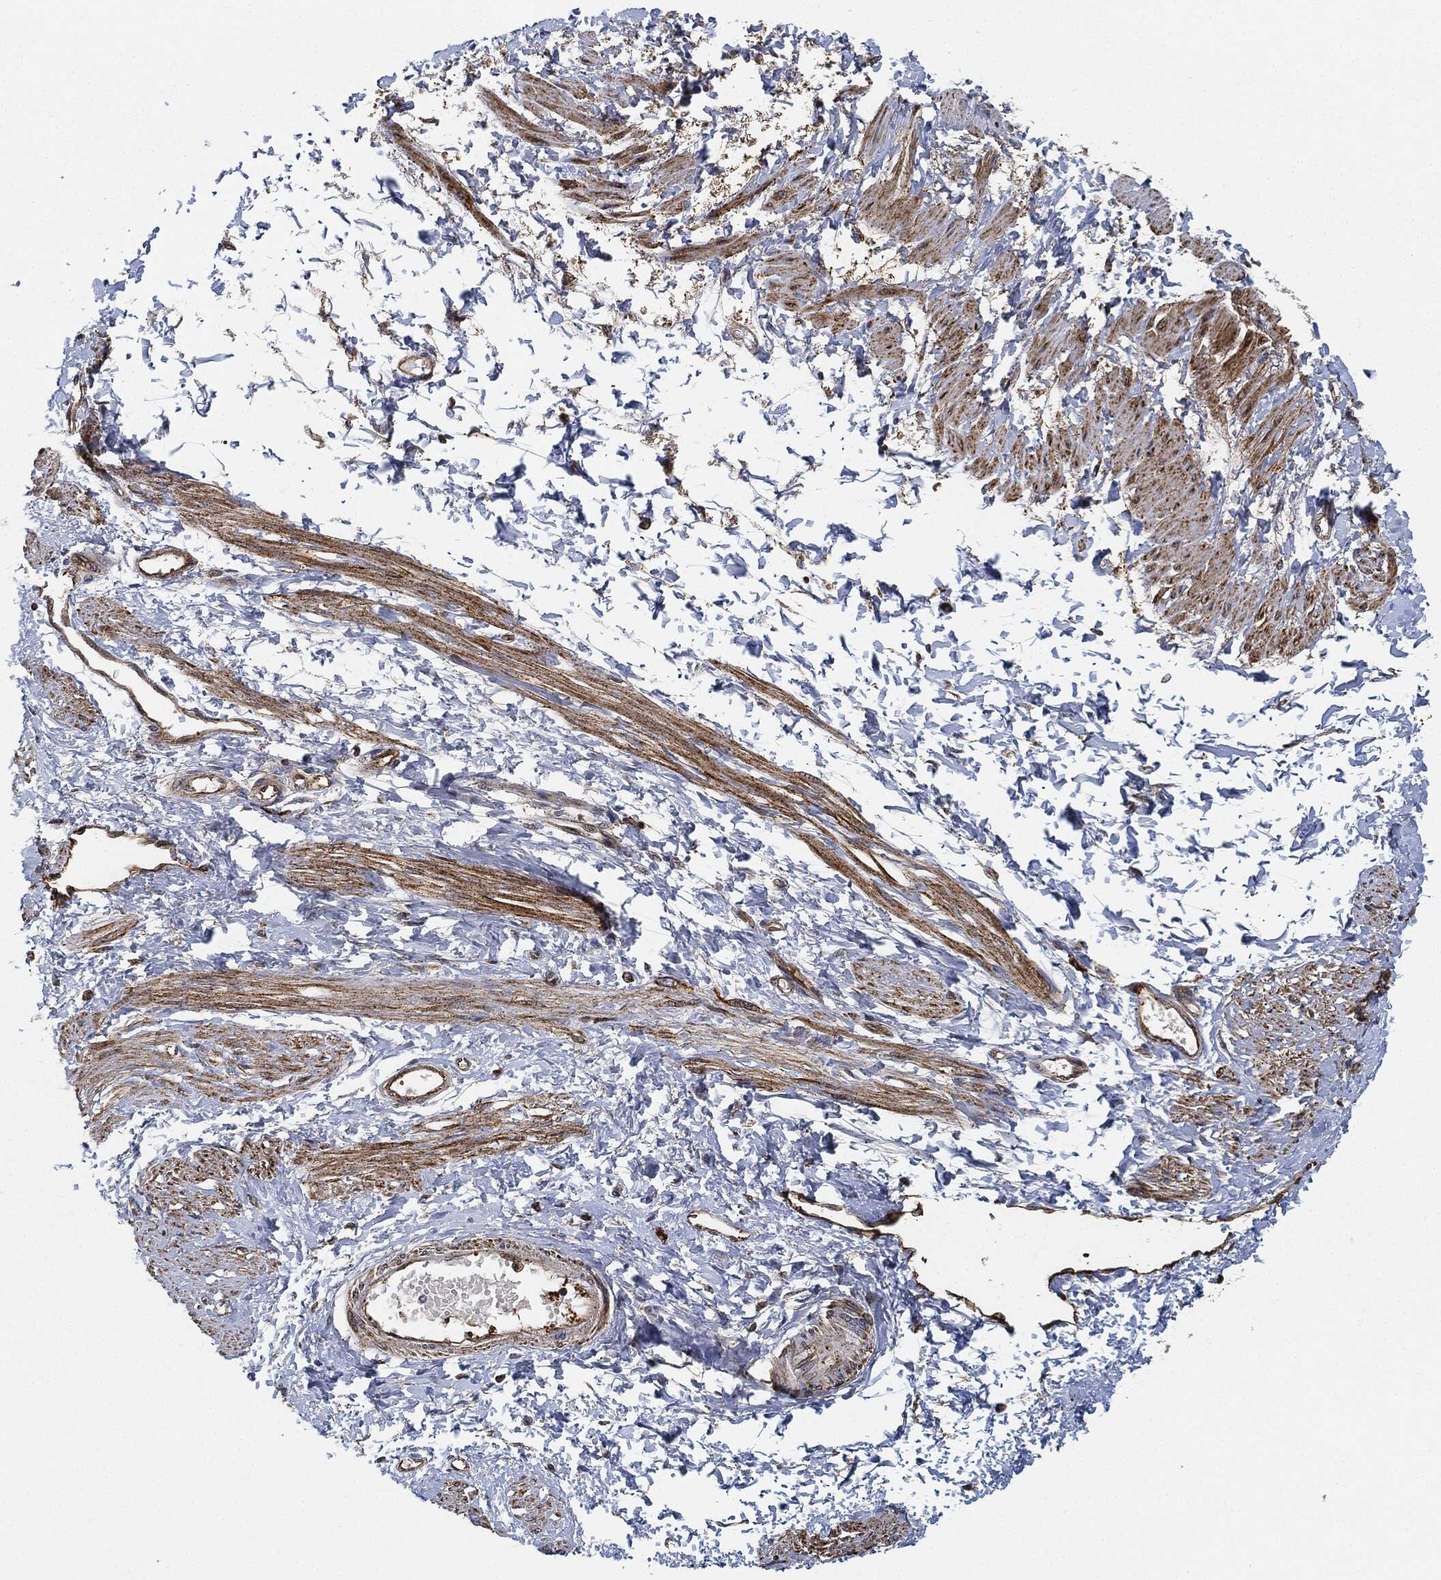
{"staining": {"intensity": "moderate", "quantity": "25%-75%", "location": "cytoplasmic/membranous"}, "tissue": "smooth muscle", "cell_type": "Smooth muscle cells", "image_type": "normal", "snomed": [{"axis": "morphology", "description": "Normal tissue, NOS"}, {"axis": "topography", "description": "Smooth muscle"}, {"axis": "topography", "description": "Uterus"}], "caption": "Moderate cytoplasmic/membranous staining for a protein is identified in approximately 25%-75% of smooth muscle cells of unremarkable smooth muscle using IHC.", "gene": "MAP3K3", "patient": {"sex": "female", "age": 39}}